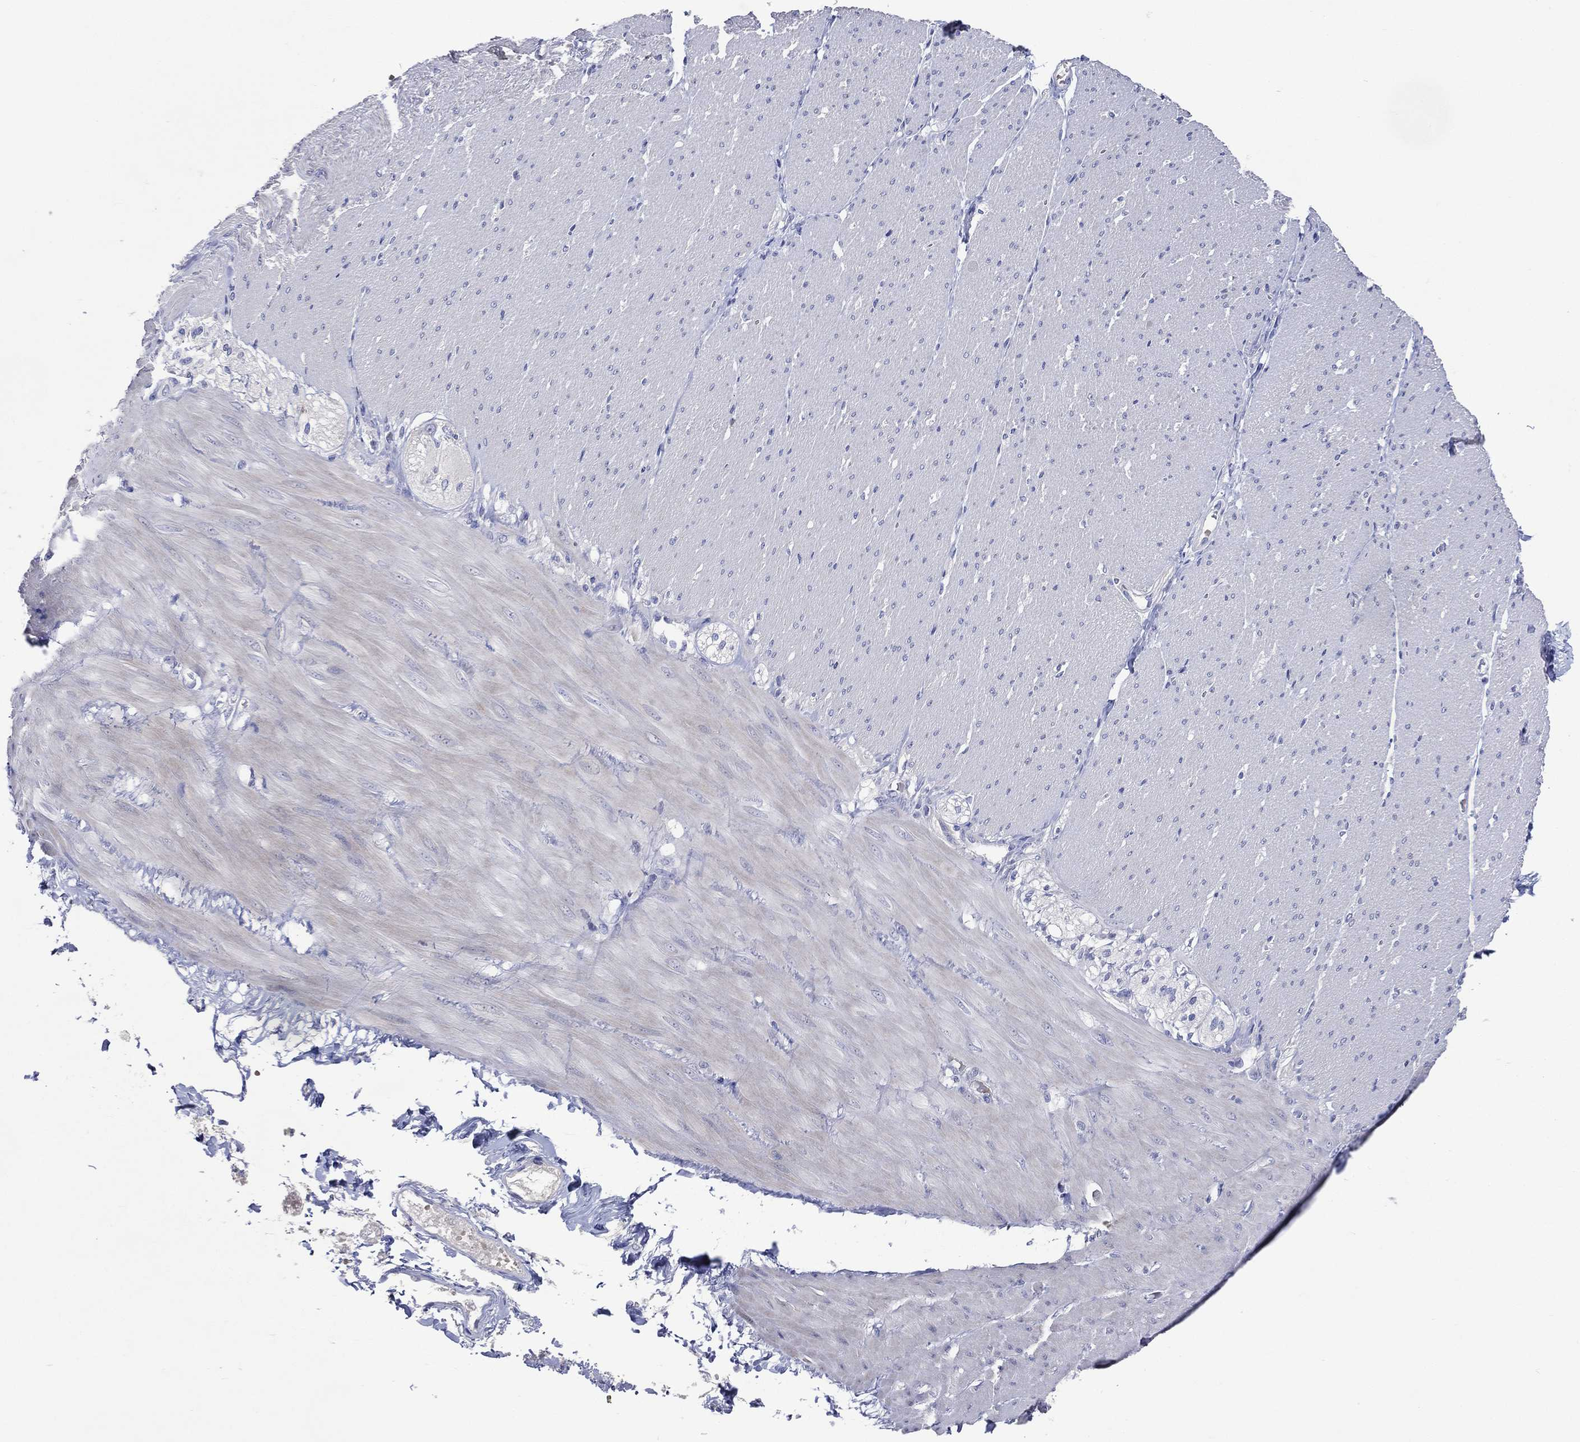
{"staining": {"intensity": "negative", "quantity": "none", "location": "none"}, "tissue": "adipose tissue", "cell_type": "Adipocytes", "image_type": "normal", "snomed": [{"axis": "morphology", "description": "Normal tissue, NOS"}, {"axis": "topography", "description": "Smooth muscle"}, {"axis": "topography", "description": "Duodenum"}, {"axis": "topography", "description": "Peripheral nerve tissue"}], "caption": "Immunohistochemistry (IHC) image of unremarkable adipose tissue: human adipose tissue stained with DAB (3,3'-diaminobenzidine) displays no significant protein expression in adipocytes. (DAB (3,3'-diaminobenzidine) immunohistochemistry (IHC) with hematoxylin counter stain).", "gene": "DNAH6", "patient": {"sex": "female", "age": 61}}